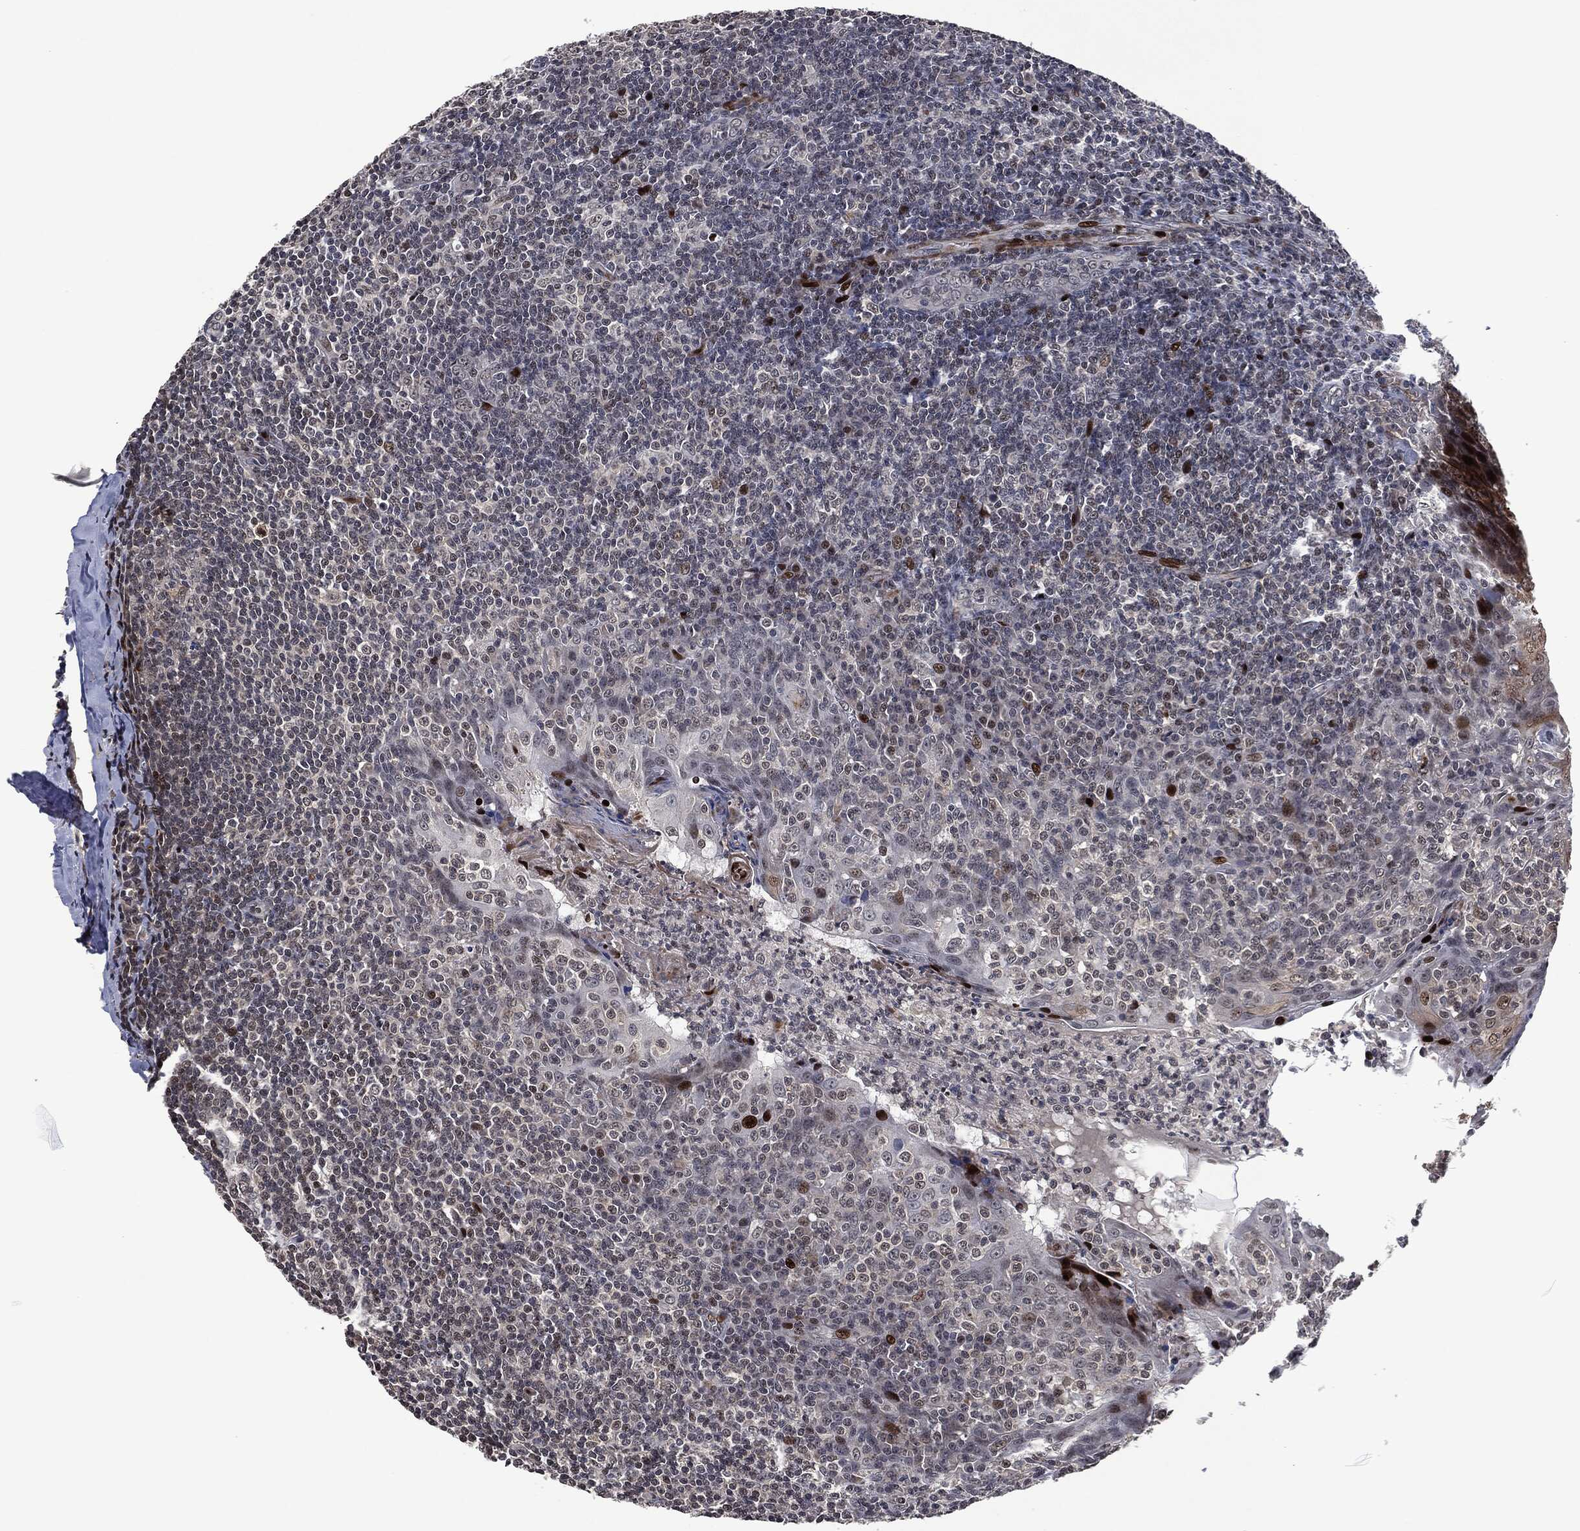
{"staining": {"intensity": "strong", "quantity": "<25%", "location": "nuclear"}, "tissue": "tonsil", "cell_type": "Germinal center cells", "image_type": "normal", "snomed": [{"axis": "morphology", "description": "Normal tissue, NOS"}, {"axis": "topography", "description": "Tonsil"}], "caption": "Immunohistochemistry (IHC) of normal tonsil displays medium levels of strong nuclear positivity in about <25% of germinal center cells. (Stains: DAB (3,3'-diaminobenzidine) in brown, nuclei in blue, Microscopy: brightfield microscopy at high magnification).", "gene": "EGFR", "patient": {"sex": "male", "age": 20}}